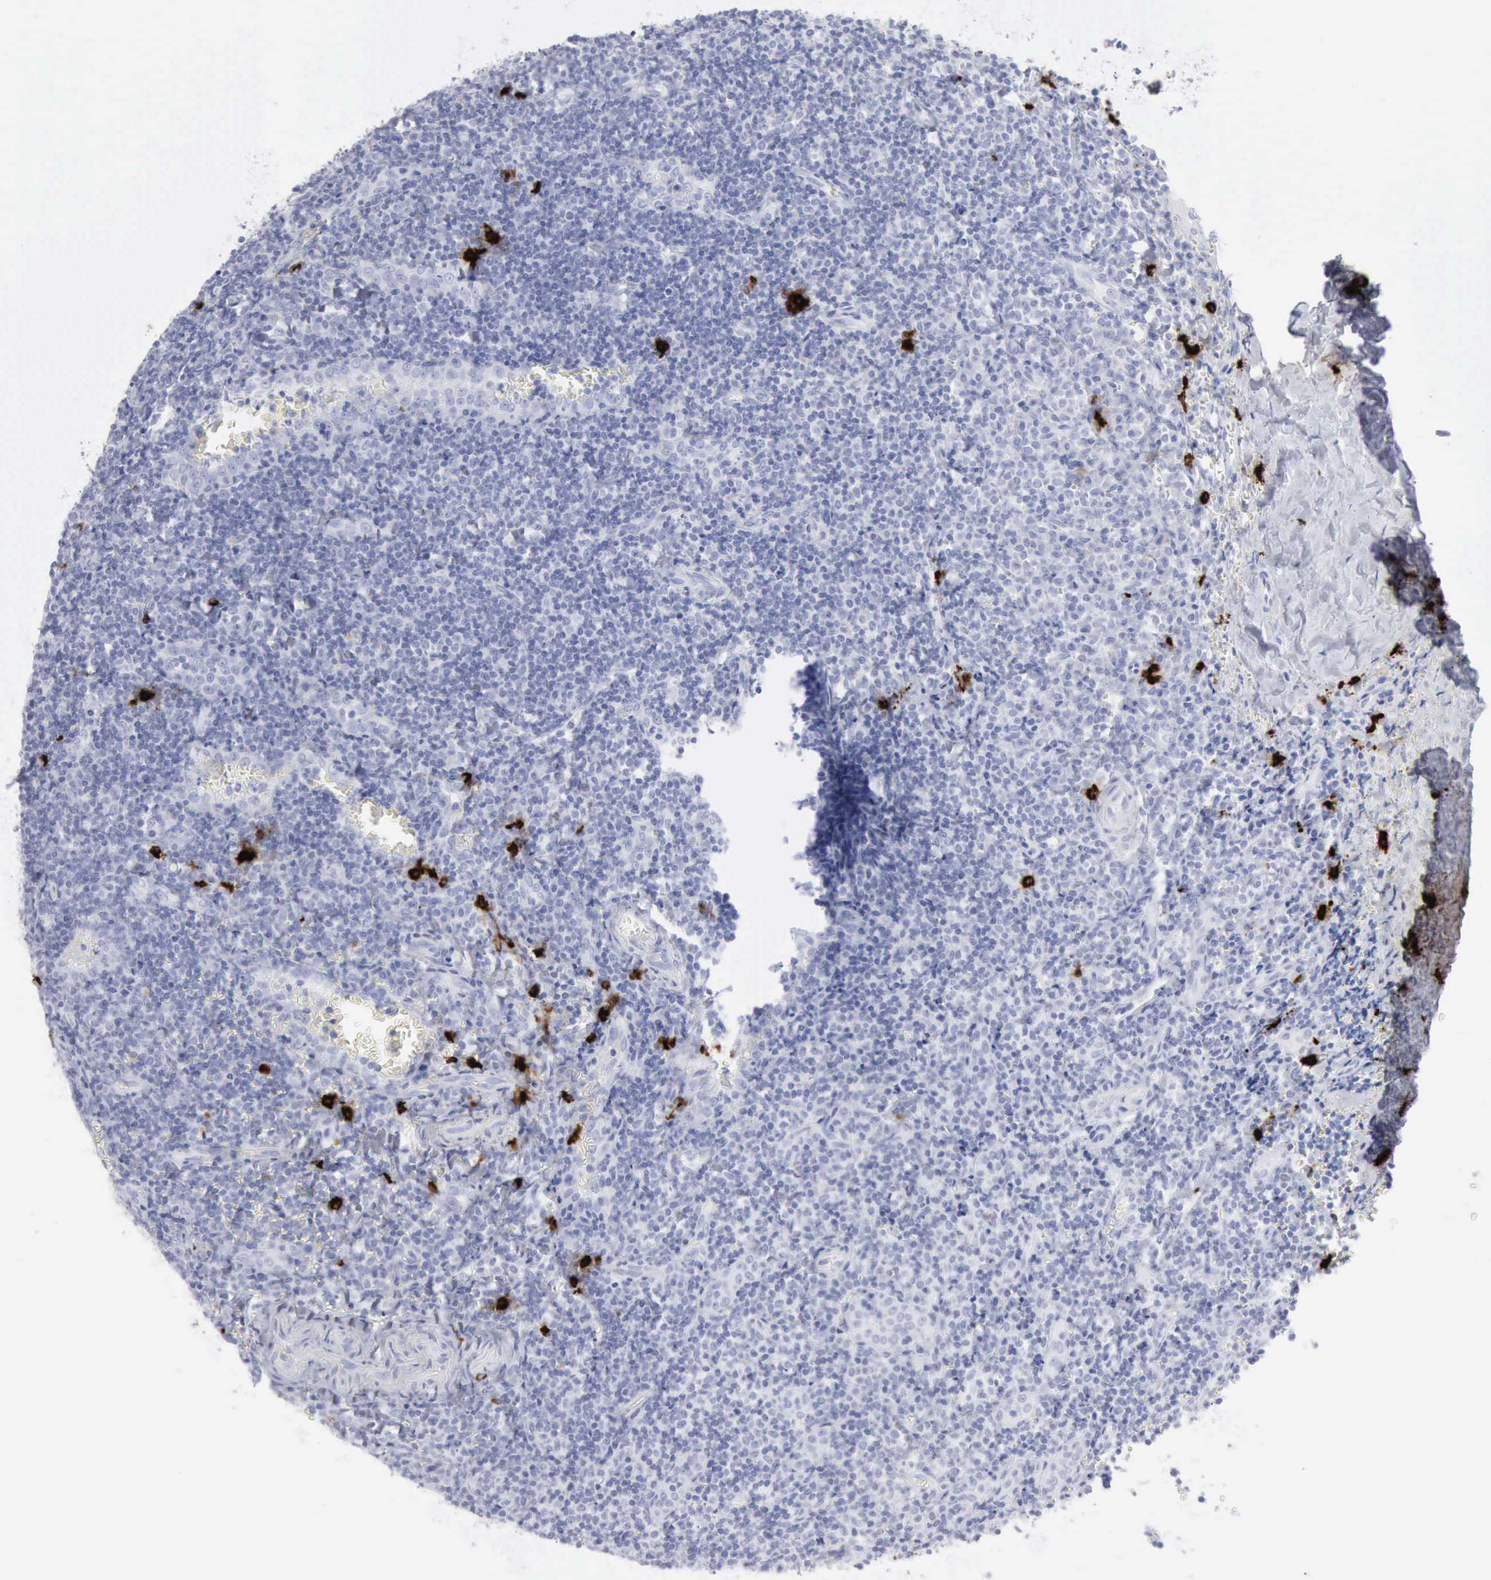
{"staining": {"intensity": "negative", "quantity": "none", "location": "none"}, "tissue": "tonsil", "cell_type": "Germinal center cells", "image_type": "normal", "snomed": [{"axis": "morphology", "description": "Normal tissue, NOS"}, {"axis": "topography", "description": "Tonsil"}], "caption": "Immunohistochemistry image of benign human tonsil stained for a protein (brown), which reveals no expression in germinal center cells.", "gene": "CMA1", "patient": {"sex": "male", "age": 20}}